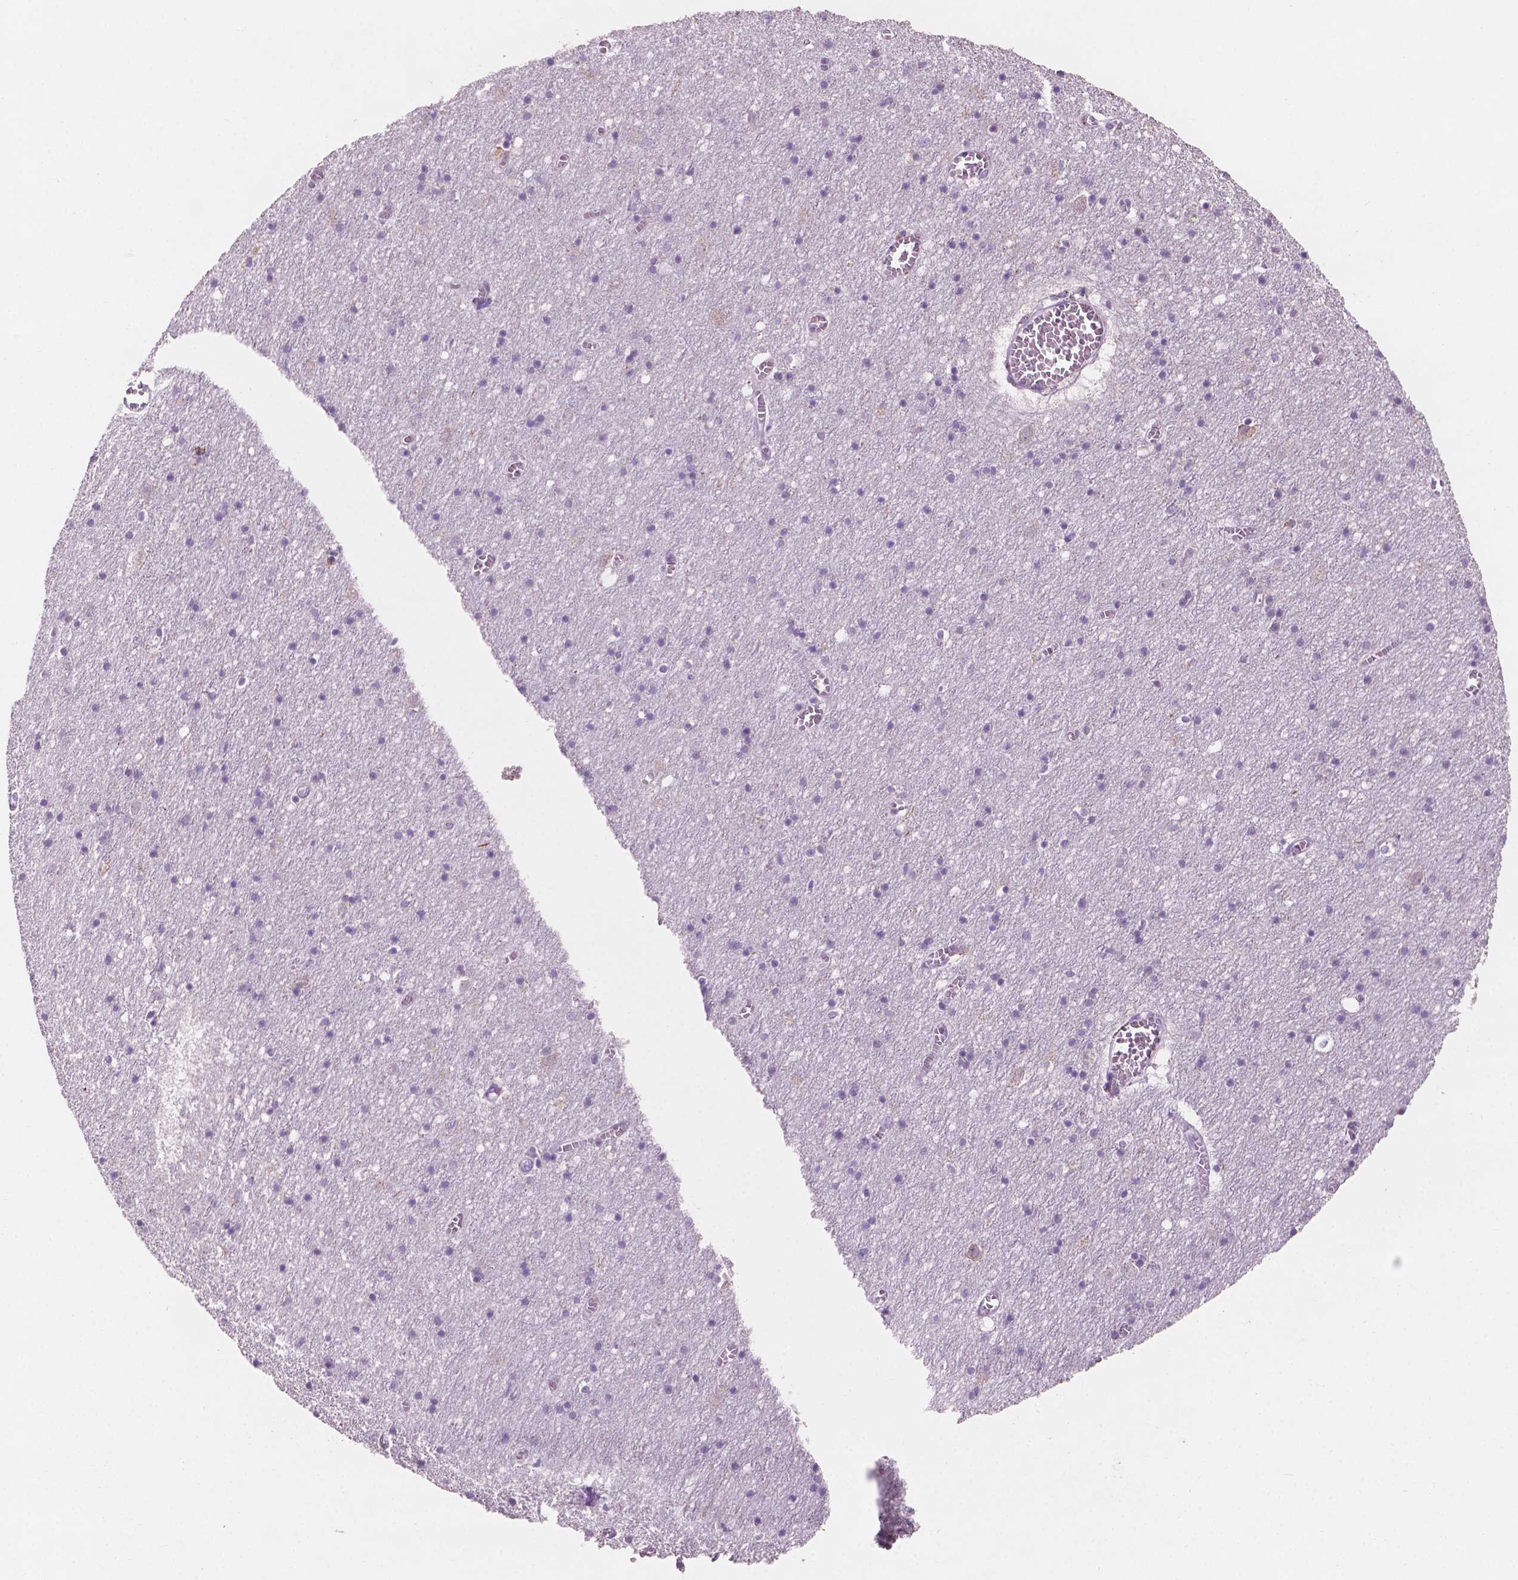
{"staining": {"intensity": "negative", "quantity": "none", "location": "none"}, "tissue": "cerebral cortex", "cell_type": "Endothelial cells", "image_type": "normal", "snomed": [{"axis": "morphology", "description": "Normal tissue, NOS"}, {"axis": "topography", "description": "Cerebral cortex"}], "caption": "Immunohistochemical staining of normal cerebral cortex demonstrates no significant staining in endothelial cells. (DAB IHC with hematoxylin counter stain).", "gene": "LRP1B", "patient": {"sex": "male", "age": 70}}